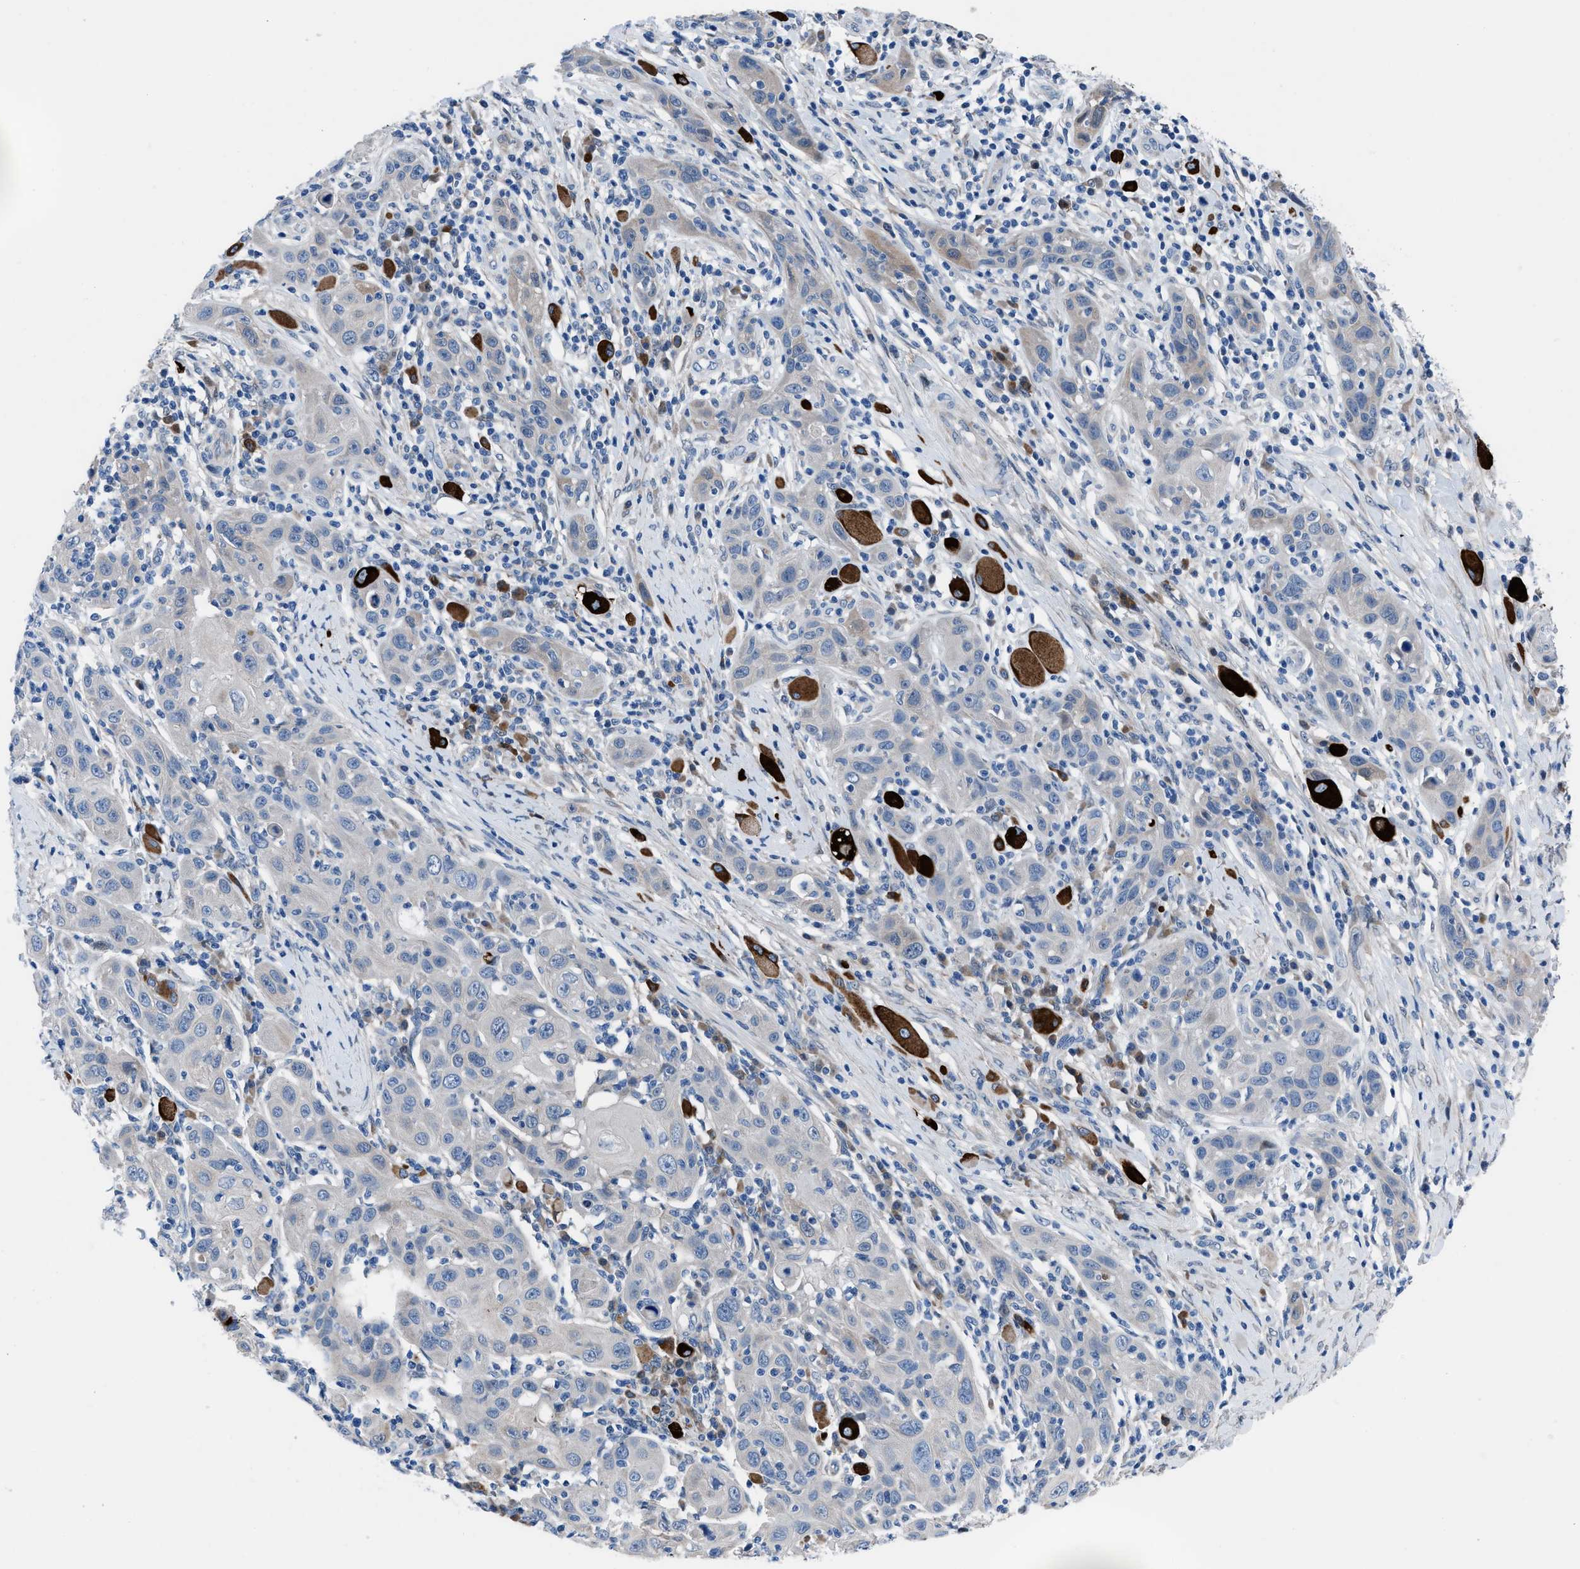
{"staining": {"intensity": "negative", "quantity": "none", "location": "none"}, "tissue": "skin cancer", "cell_type": "Tumor cells", "image_type": "cancer", "snomed": [{"axis": "morphology", "description": "Squamous cell carcinoma, NOS"}, {"axis": "topography", "description": "Skin"}], "caption": "DAB (3,3'-diaminobenzidine) immunohistochemical staining of human skin cancer (squamous cell carcinoma) shows no significant positivity in tumor cells.", "gene": "UAP1", "patient": {"sex": "female", "age": 88}}